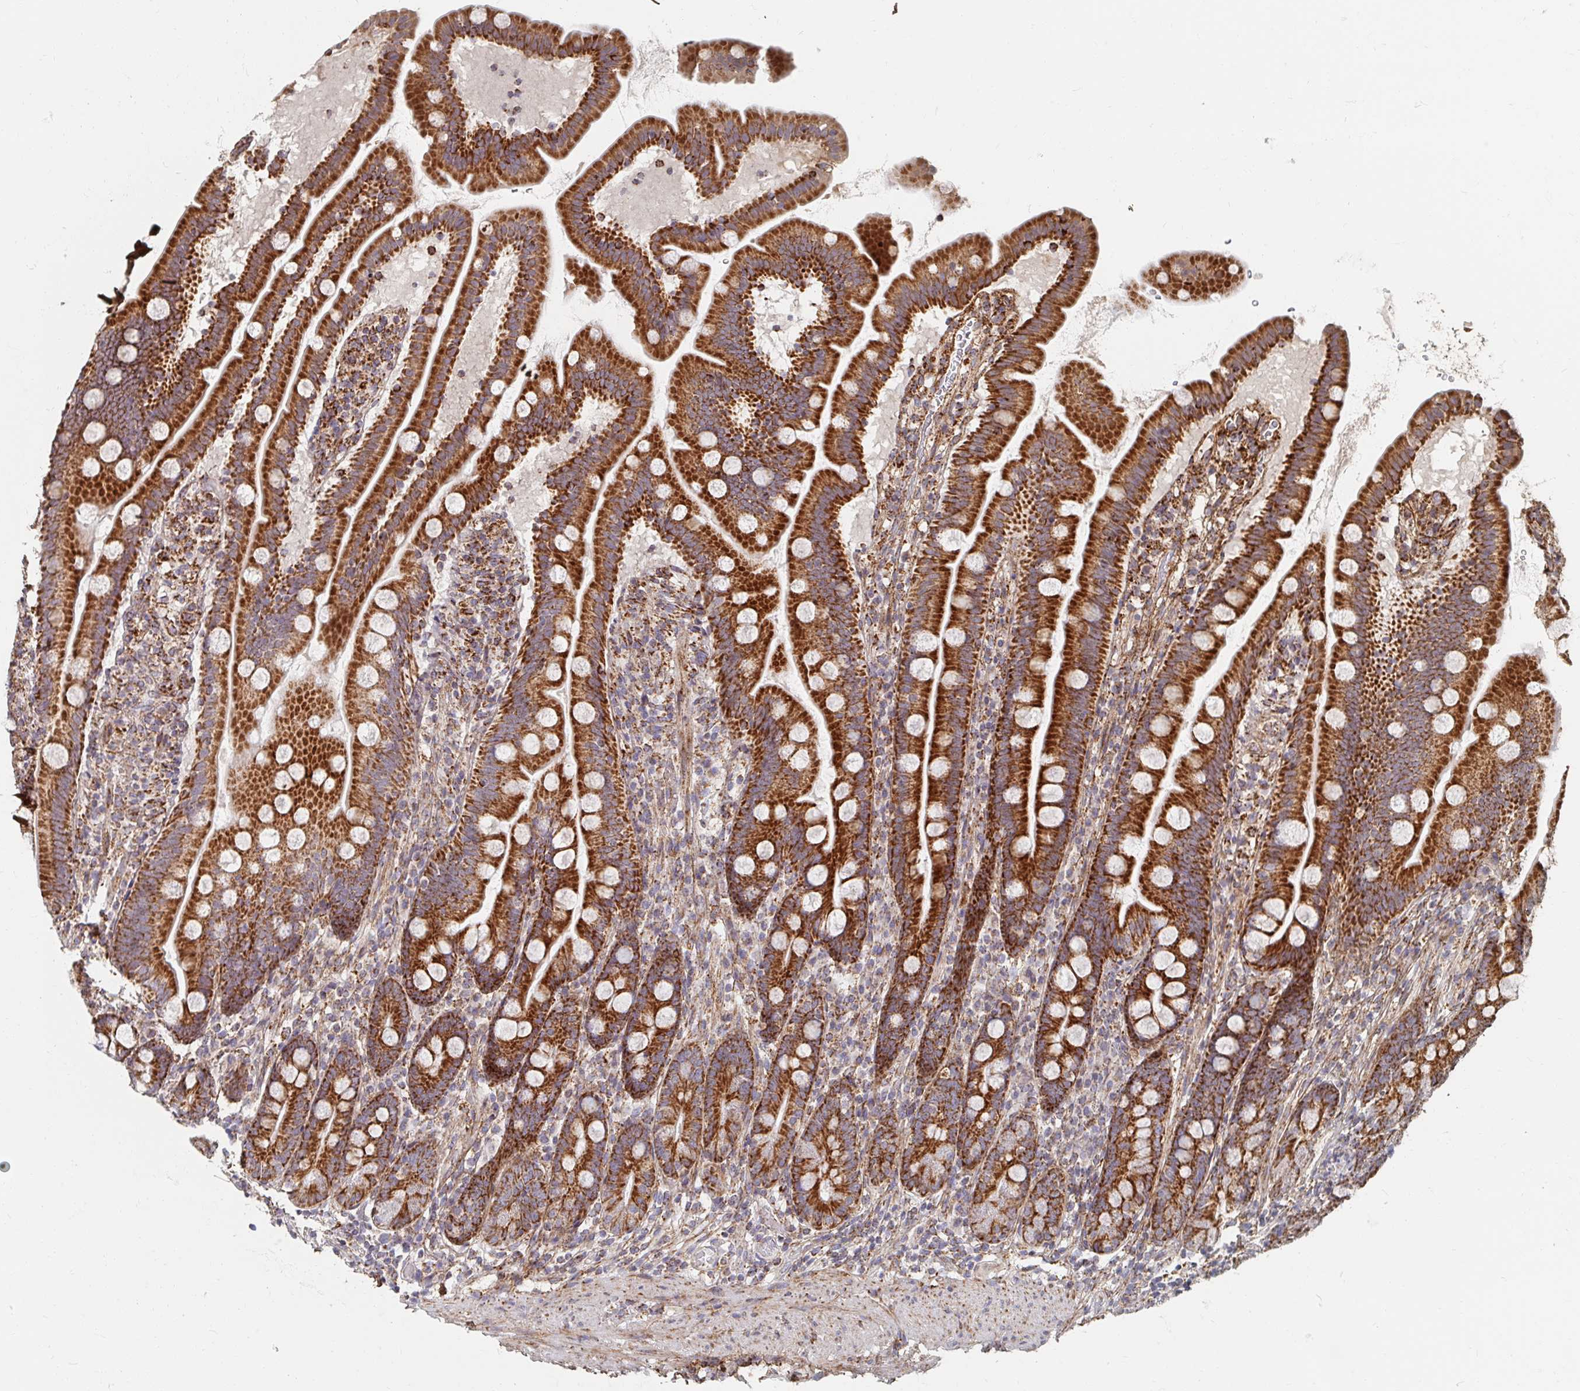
{"staining": {"intensity": "strong", "quantity": ">75%", "location": "cytoplasmic/membranous"}, "tissue": "duodenum", "cell_type": "Glandular cells", "image_type": "normal", "snomed": [{"axis": "morphology", "description": "Normal tissue, NOS"}, {"axis": "topography", "description": "Duodenum"}], "caption": "IHC staining of benign duodenum, which displays high levels of strong cytoplasmic/membranous staining in approximately >75% of glandular cells indicating strong cytoplasmic/membranous protein positivity. The staining was performed using DAB (3,3'-diaminobenzidine) (brown) for protein detection and nuclei were counterstained in hematoxylin (blue).", "gene": "MAVS", "patient": {"sex": "female", "age": 67}}